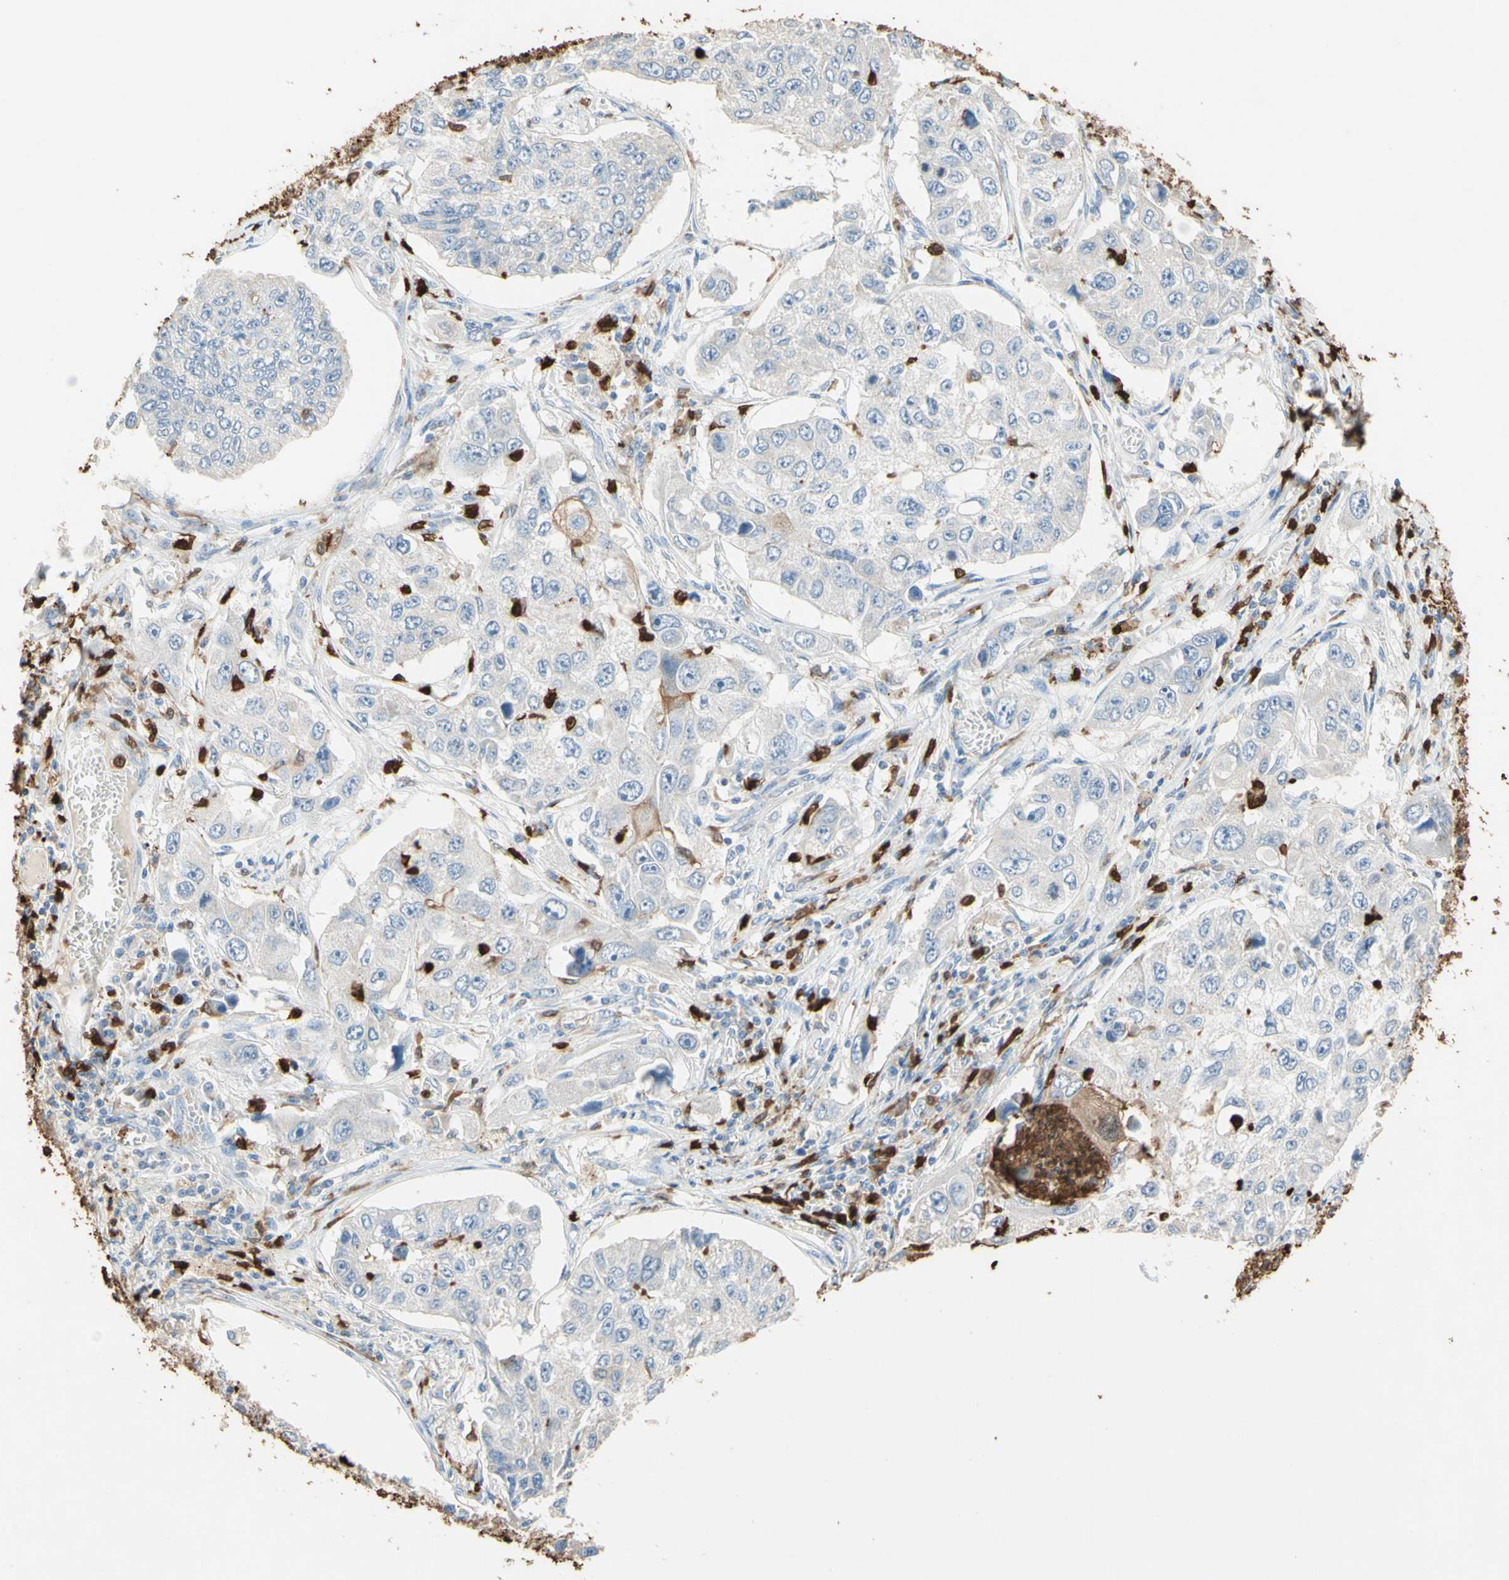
{"staining": {"intensity": "negative", "quantity": "none", "location": "none"}, "tissue": "lung cancer", "cell_type": "Tumor cells", "image_type": "cancer", "snomed": [{"axis": "morphology", "description": "Squamous cell carcinoma, NOS"}, {"axis": "topography", "description": "Lung"}], "caption": "Lung cancer was stained to show a protein in brown. There is no significant expression in tumor cells.", "gene": "NFKBIZ", "patient": {"sex": "male", "age": 71}}